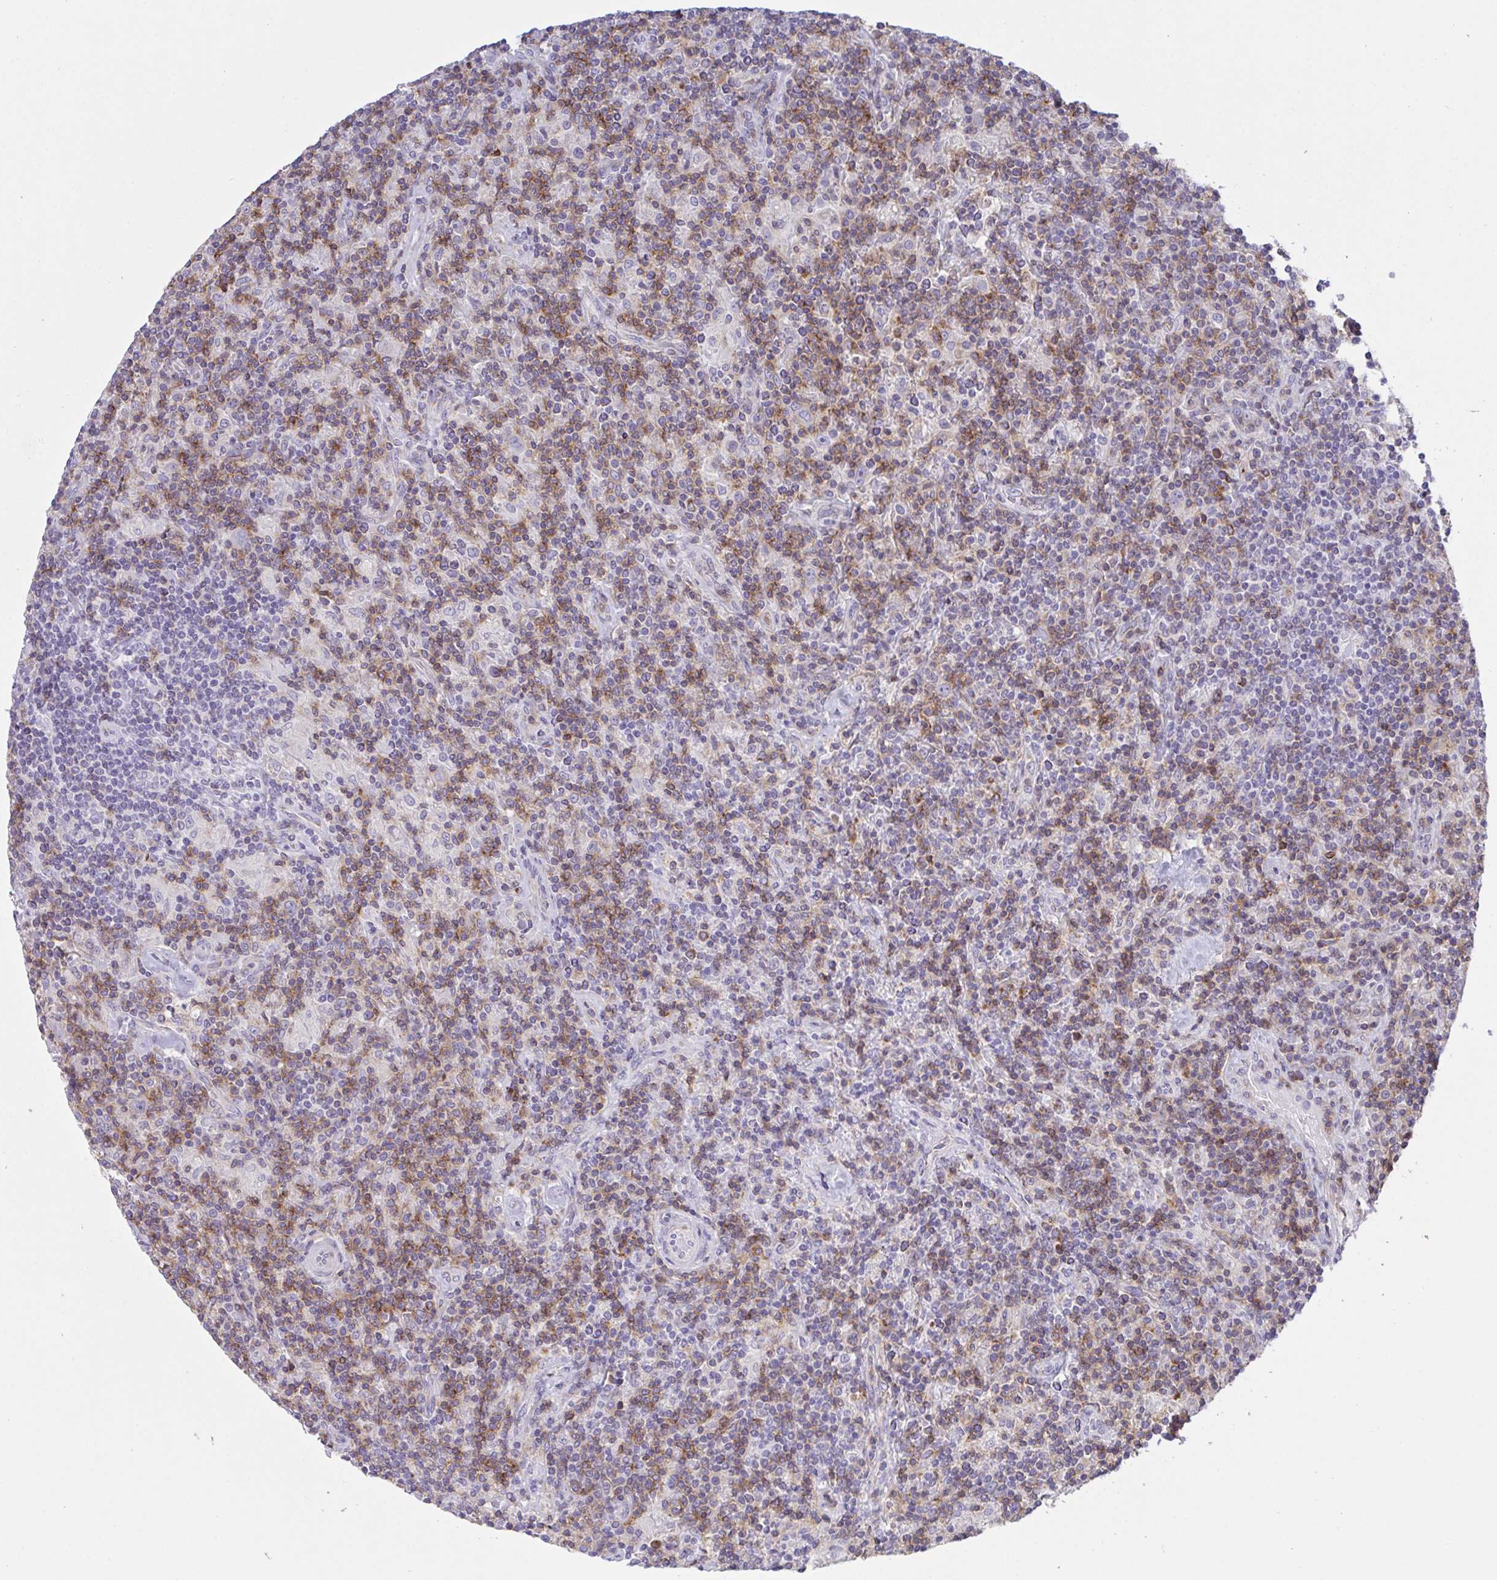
{"staining": {"intensity": "negative", "quantity": "none", "location": "none"}, "tissue": "lymphoma", "cell_type": "Tumor cells", "image_type": "cancer", "snomed": [{"axis": "morphology", "description": "Hodgkin's disease, NOS"}, {"axis": "topography", "description": "Lymph node"}], "caption": "DAB immunohistochemical staining of Hodgkin's disease exhibits no significant staining in tumor cells.", "gene": "MIA3", "patient": {"sex": "male", "age": 70}}